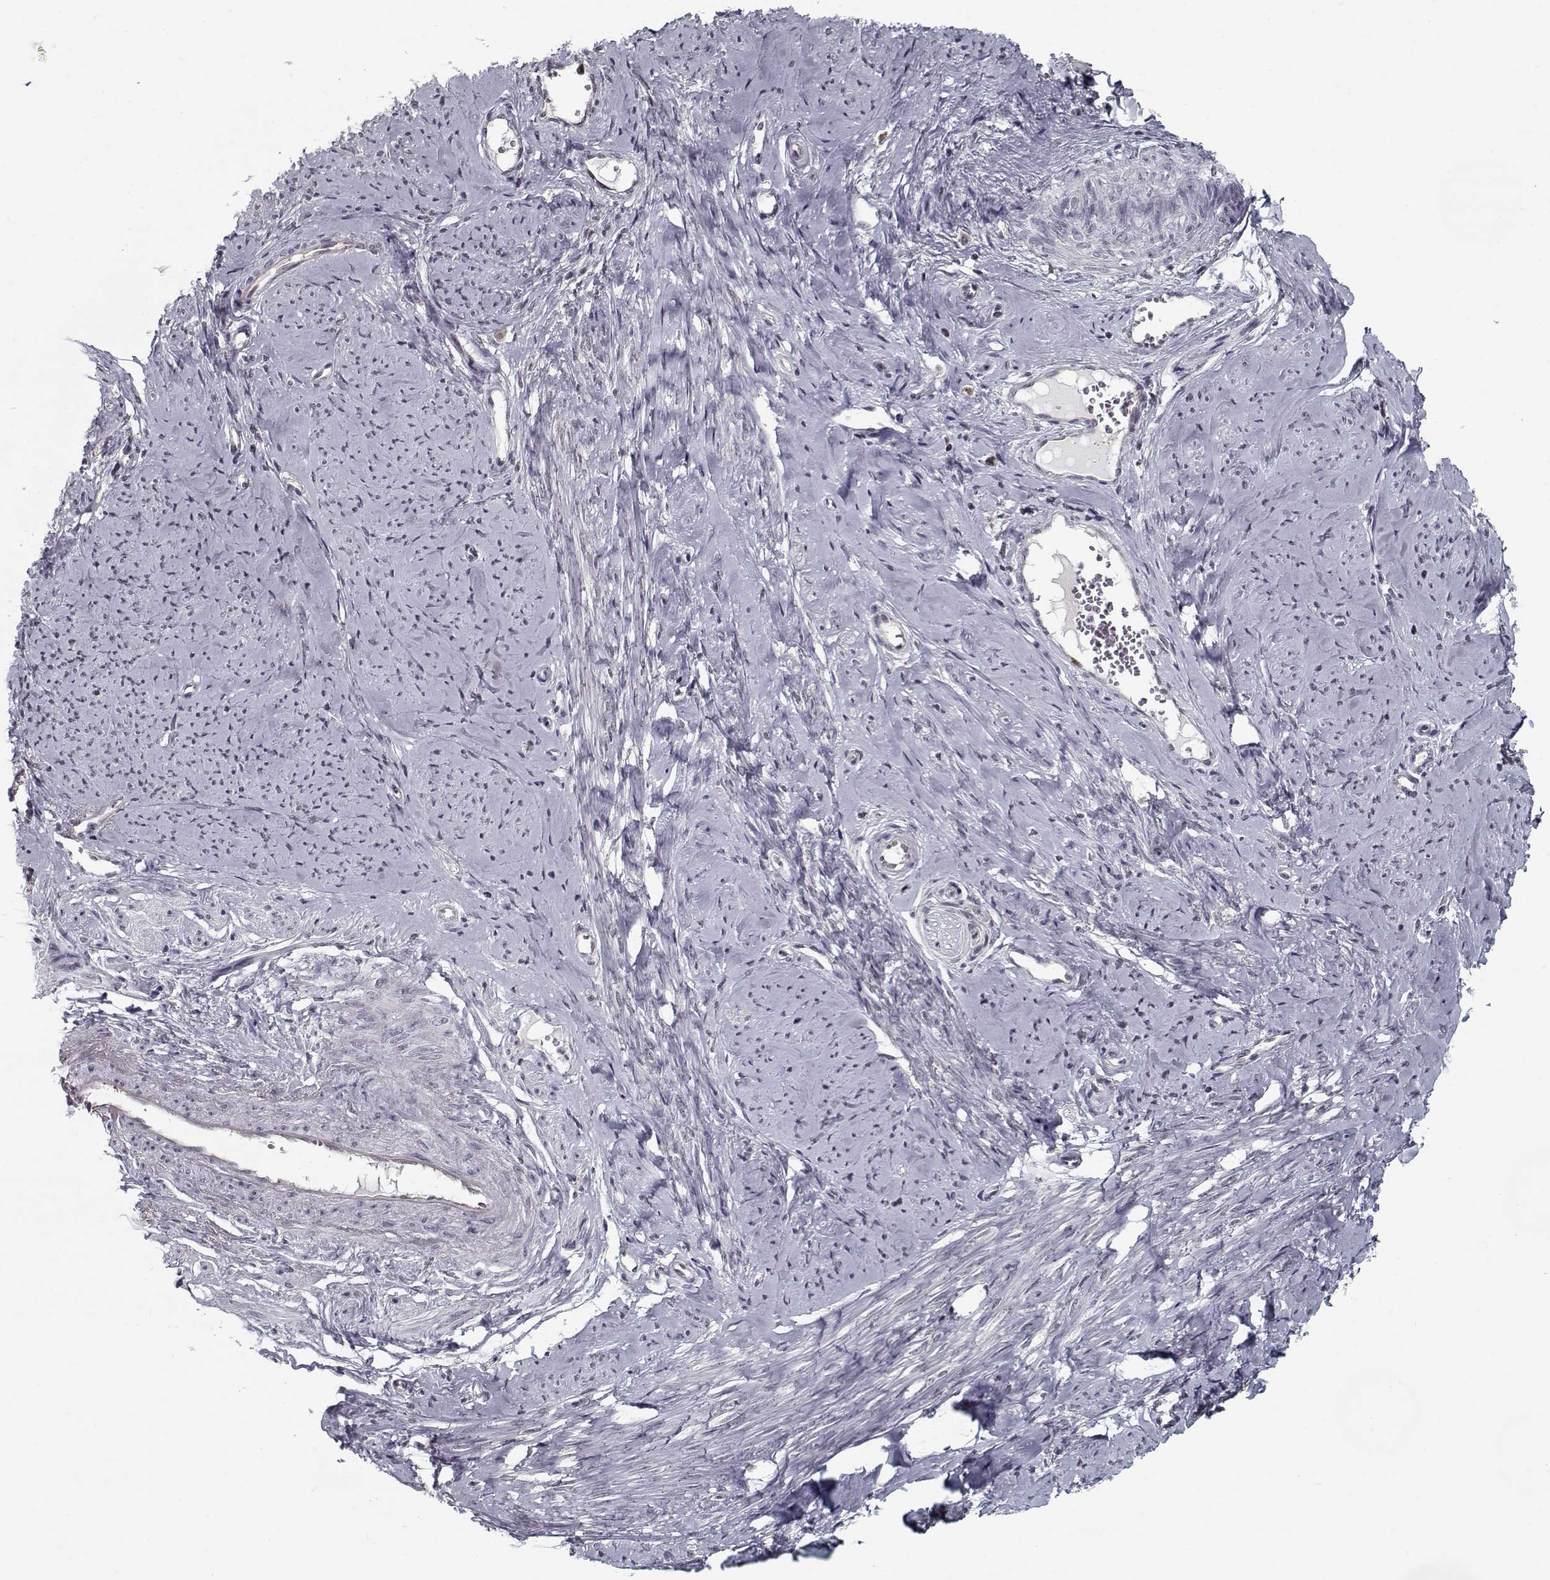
{"staining": {"intensity": "negative", "quantity": "none", "location": "none"}, "tissue": "smooth muscle", "cell_type": "Smooth muscle cells", "image_type": "normal", "snomed": [{"axis": "morphology", "description": "Normal tissue, NOS"}, {"axis": "topography", "description": "Smooth muscle"}], "caption": "This is an immunohistochemistry (IHC) micrograph of normal smooth muscle. There is no positivity in smooth muscle cells.", "gene": "TESPA1", "patient": {"sex": "female", "age": 48}}